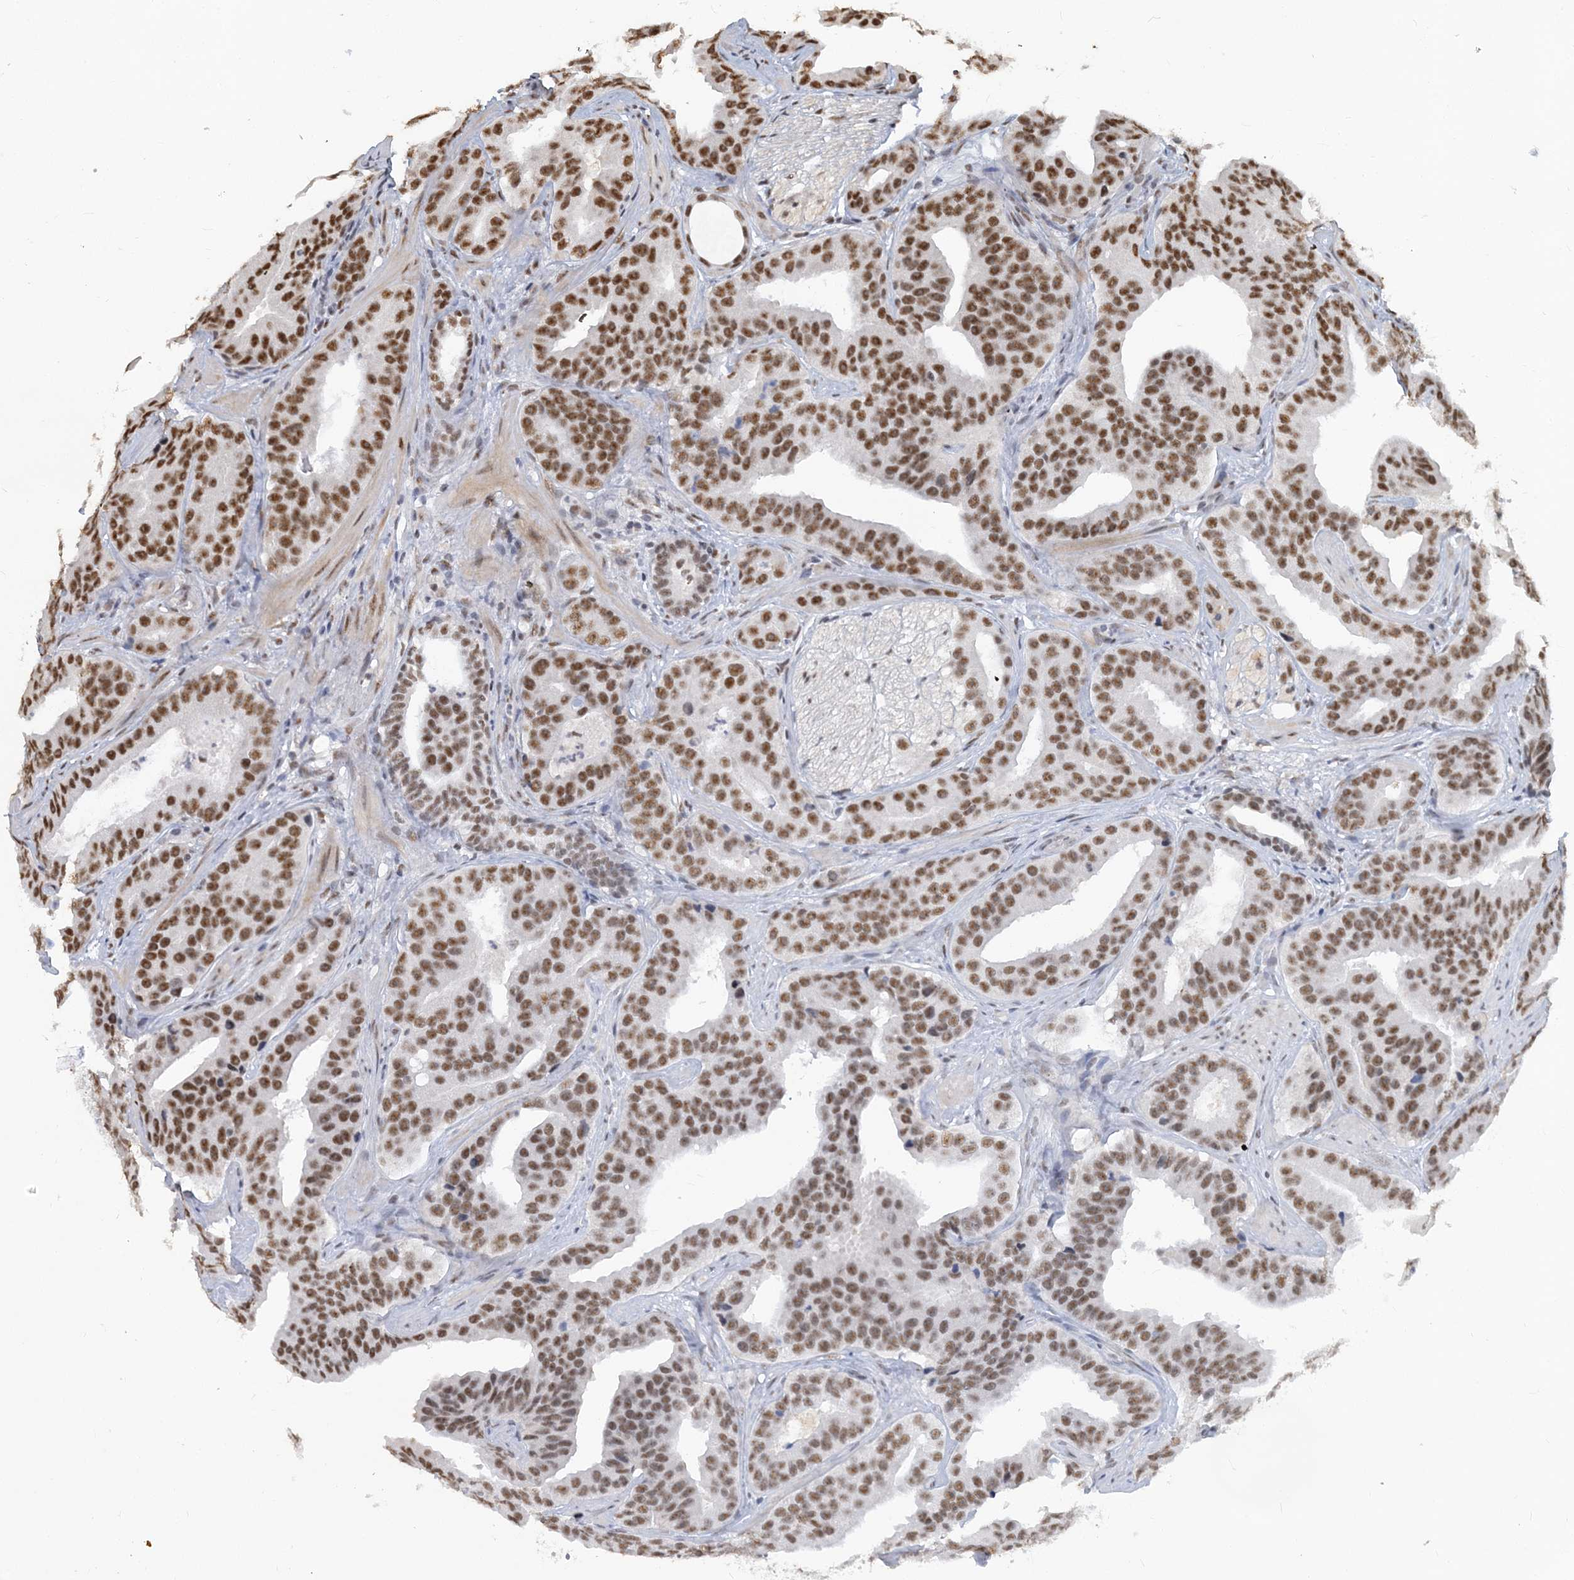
{"staining": {"intensity": "strong", "quantity": ">75%", "location": "nuclear"}, "tissue": "prostate cancer", "cell_type": "Tumor cells", "image_type": "cancer", "snomed": [{"axis": "morphology", "description": "Adenocarcinoma, Low grade"}, {"axis": "topography", "description": "Prostate"}], "caption": "Immunohistochemical staining of prostate cancer (adenocarcinoma (low-grade)) demonstrates high levels of strong nuclear expression in approximately >75% of tumor cells.", "gene": "PLRG1", "patient": {"sex": "male", "age": 59}}